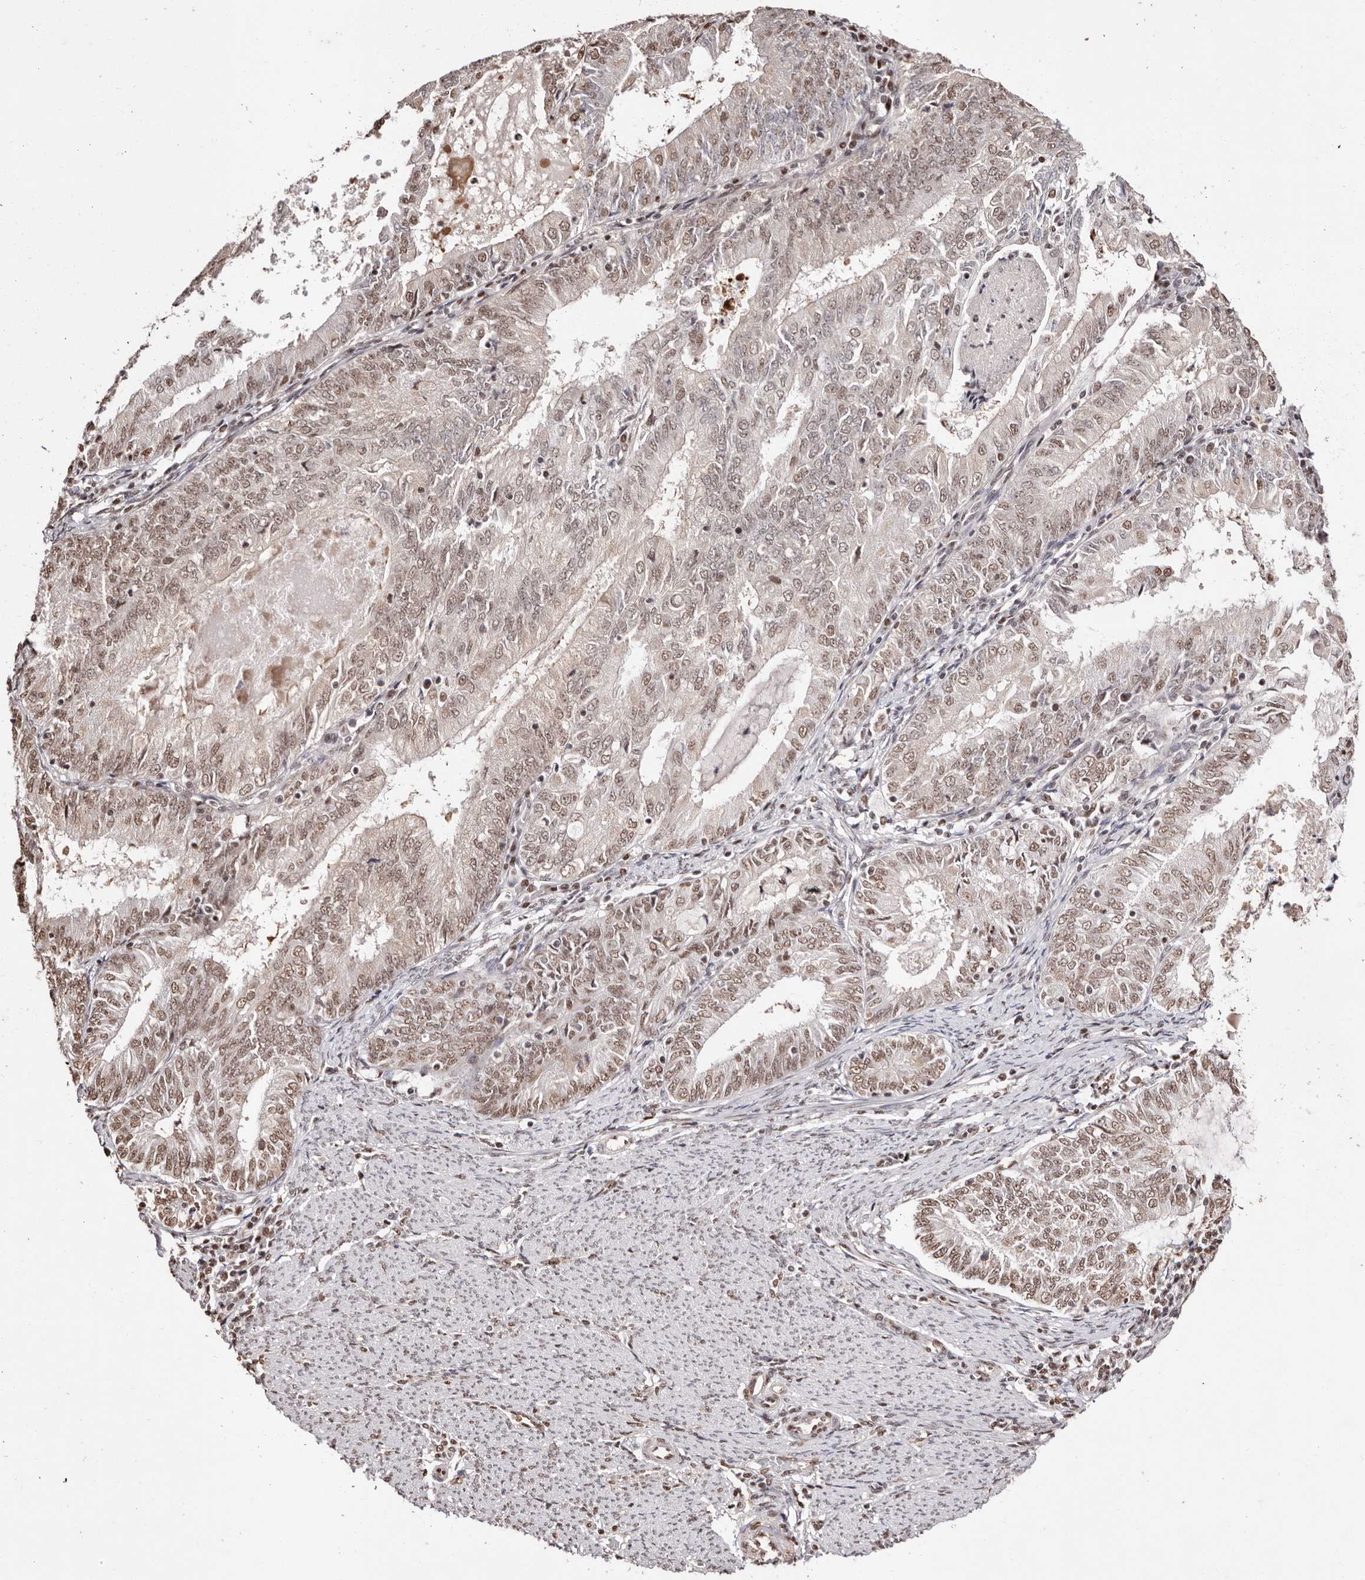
{"staining": {"intensity": "moderate", "quantity": ">75%", "location": "nuclear"}, "tissue": "endometrial cancer", "cell_type": "Tumor cells", "image_type": "cancer", "snomed": [{"axis": "morphology", "description": "Adenocarcinoma, NOS"}, {"axis": "topography", "description": "Endometrium"}], "caption": "Moderate nuclear staining for a protein is appreciated in approximately >75% of tumor cells of adenocarcinoma (endometrial) using immunohistochemistry.", "gene": "BICRAL", "patient": {"sex": "female", "age": 57}}